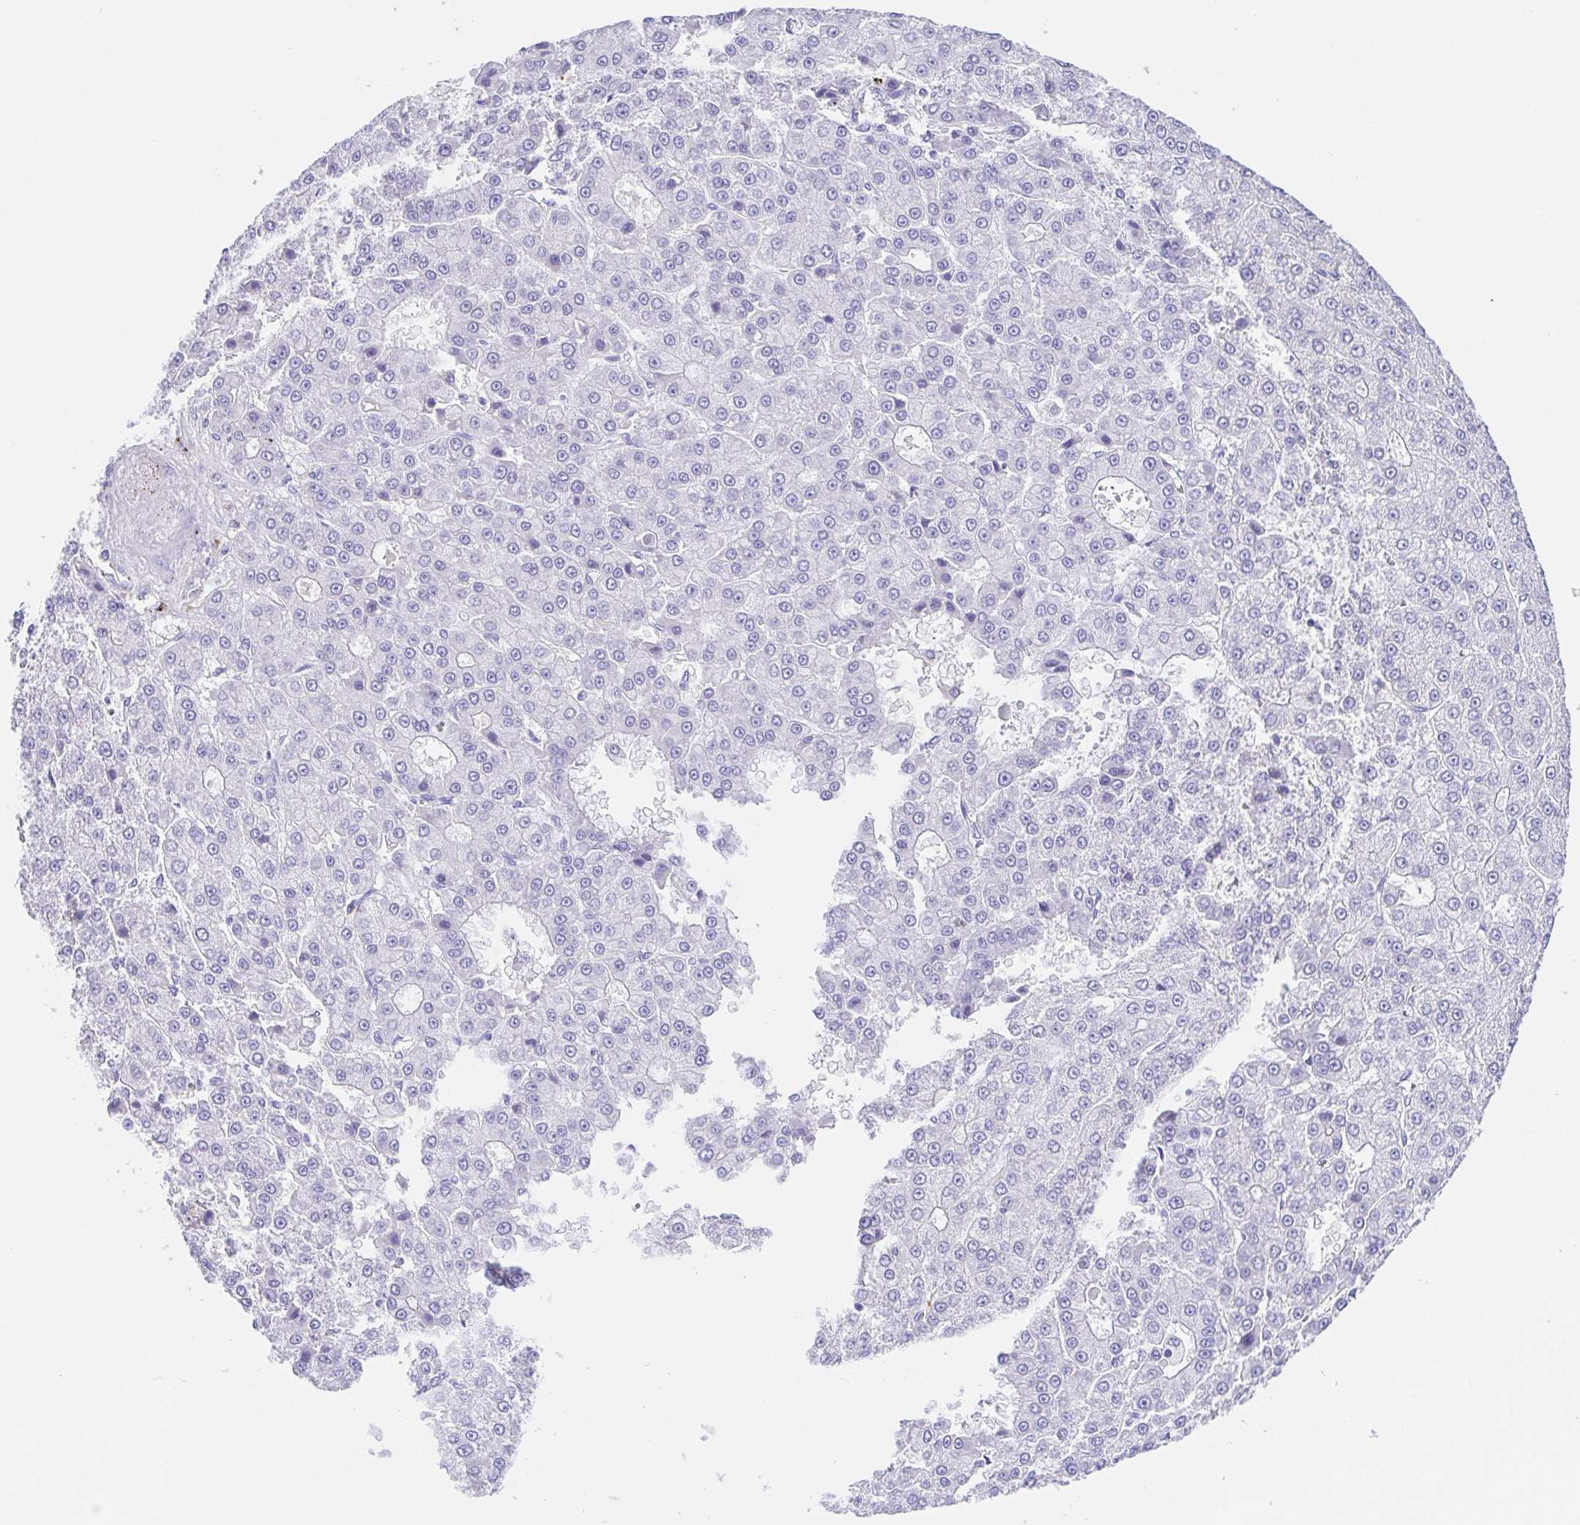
{"staining": {"intensity": "negative", "quantity": "none", "location": "none"}, "tissue": "liver cancer", "cell_type": "Tumor cells", "image_type": "cancer", "snomed": [{"axis": "morphology", "description": "Carcinoma, Hepatocellular, NOS"}, {"axis": "topography", "description": "Liver"}], "caption": "Protein analysis of liver cancer reveals no significant positivity in tumor cells.", "gene": "SCG3", "patient": {"sex": "male", "age": 70}}